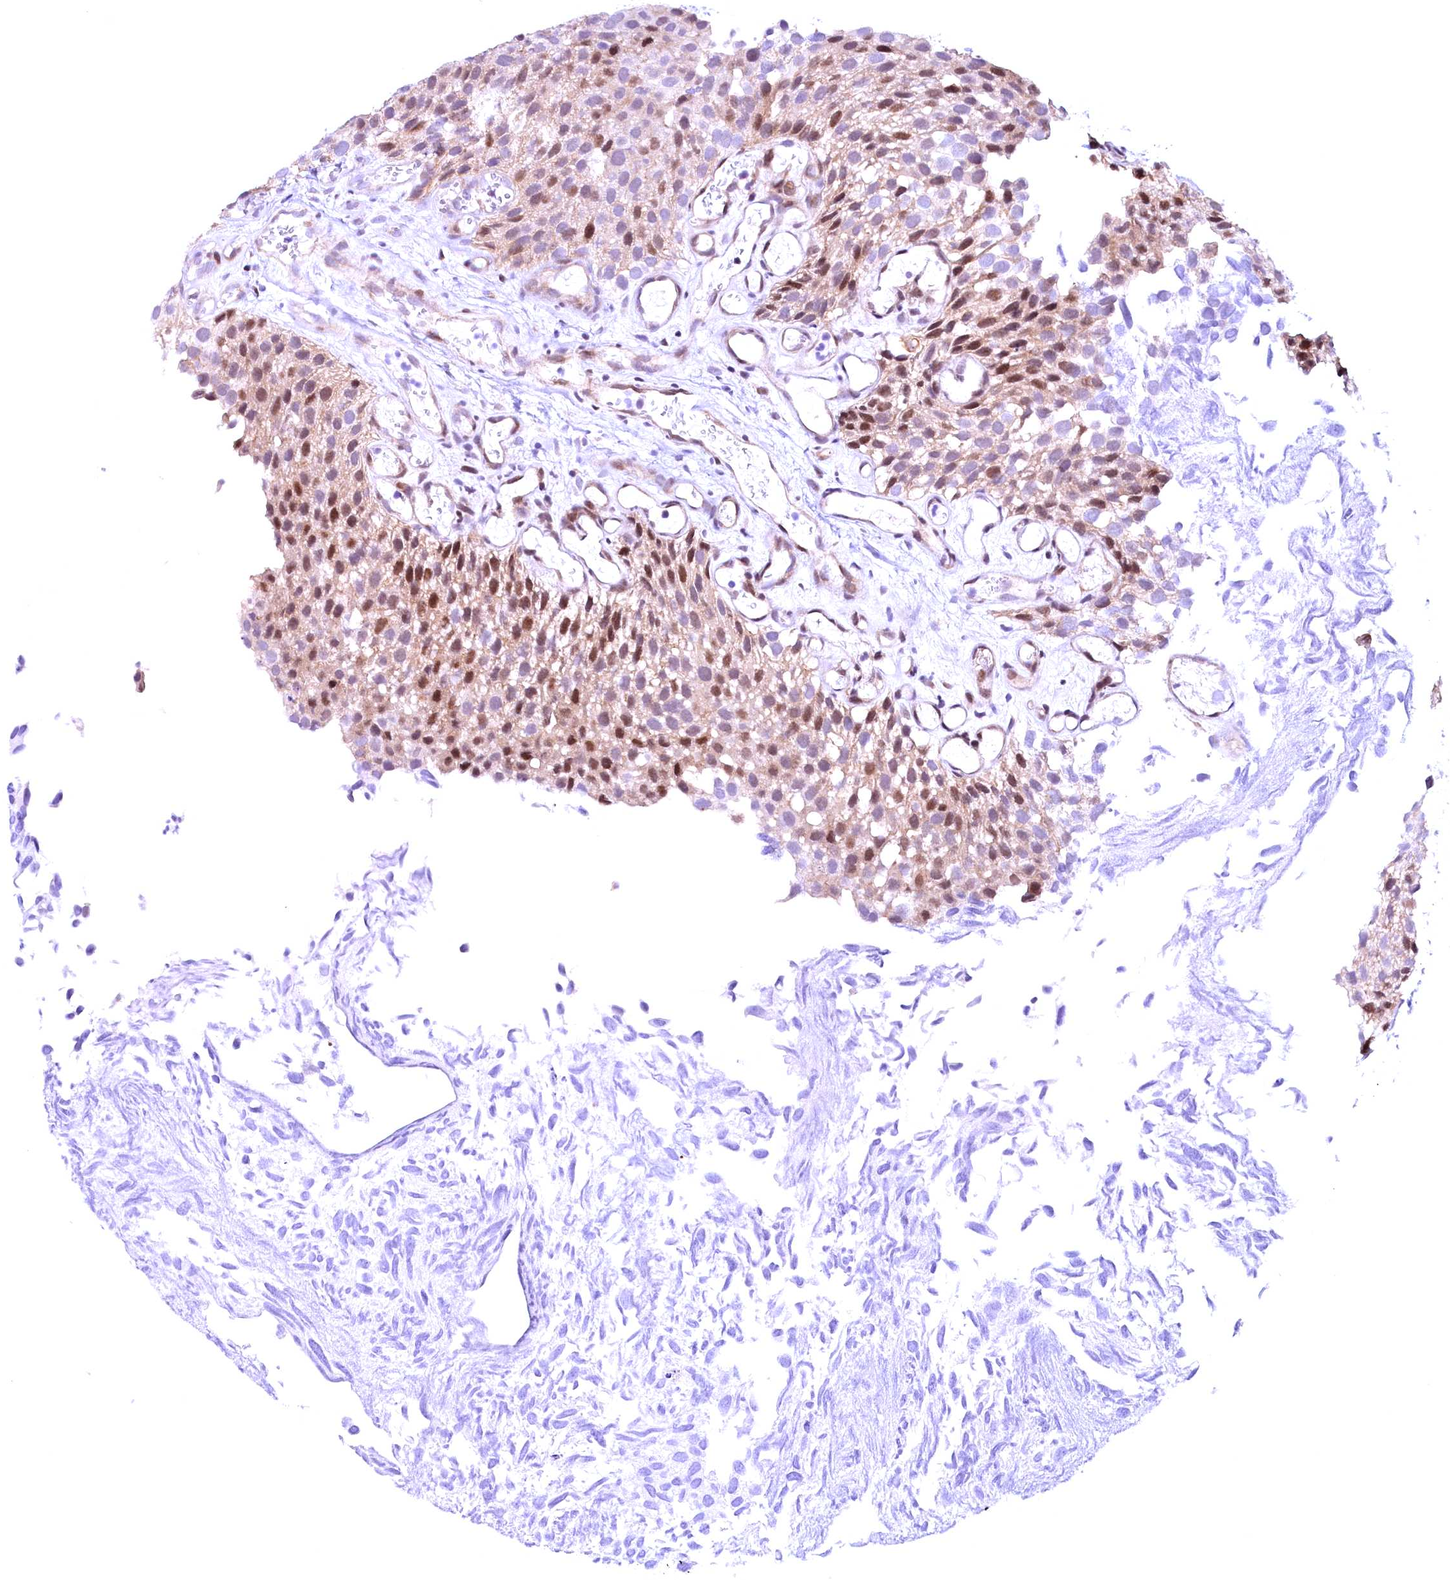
{"staining": {"intensity": "moderate", "quantity": "25%-75%", "location": "nuclear"}, "tissue": "urothelial cancer", "cell_type": "Tumor cells", "image_type": "cancer", "snomed": [{"axis": "morphology", "description": "Urothelial carcinoma, Low grade"}, {"axis": "topography", "description": "Urinary bladder"}], "caption": "Immunohistochemical staining of human urothelial cancer displays medium levels of moderate nuclear protein expression in about 25%-75% of tumor cells.", "gene": "CCDC106", "patient": {"sex": "male", "age": 89}}